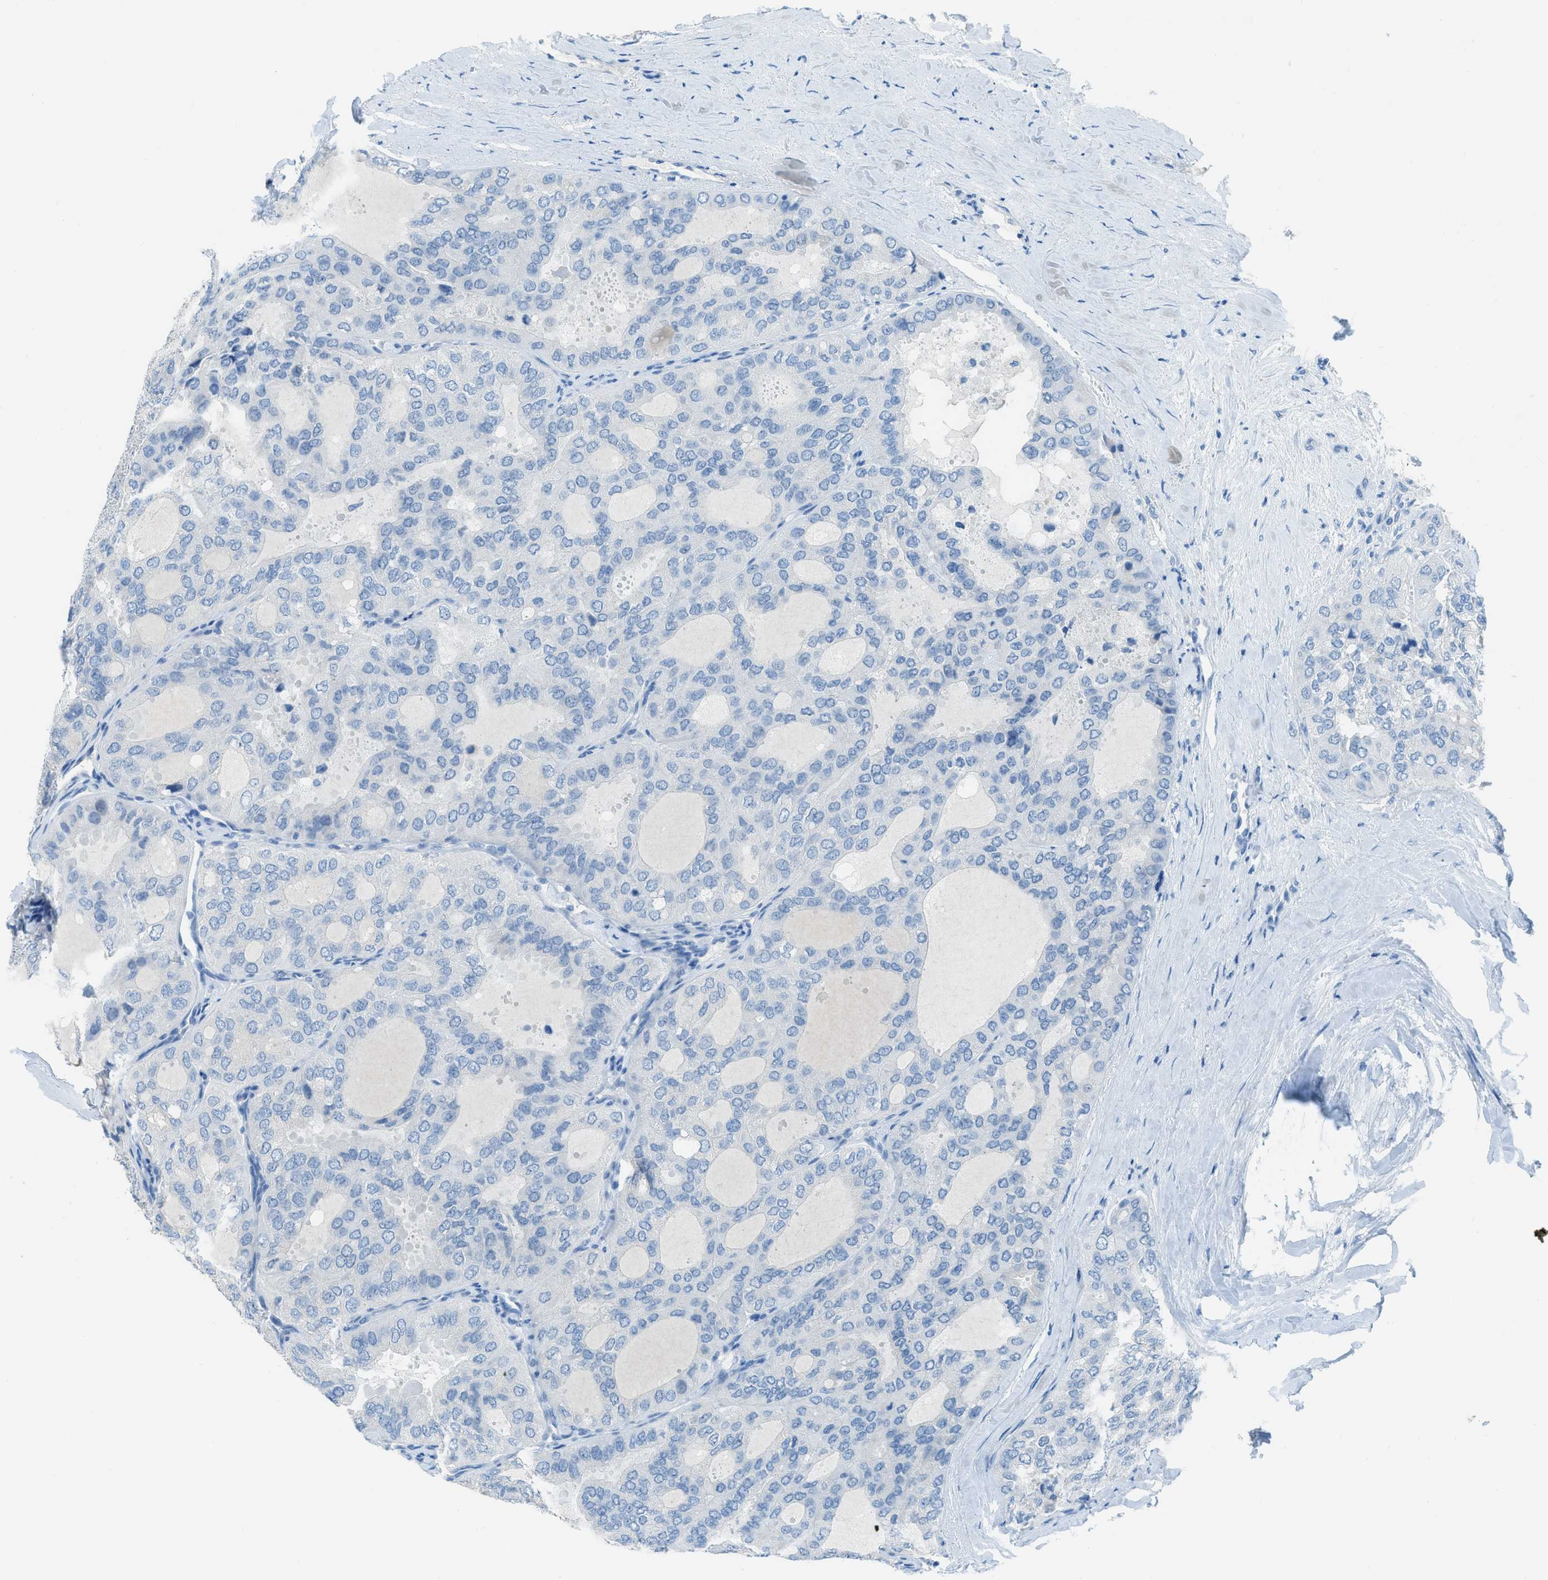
{"staining": {"intensity": "negative", "quantity": "none", "location": "none"}, "tissue": "thyroid cancer", "cell_type": "Tumor cells", "image_type": "cancer", "snomed": [{"axis": "morphology", "description": "Follicular adenoma carcinoma, NOS"}, {"axis": "topography", "description": "Thyroid gland"}], "caption": "Immunohistochemistry image of neoplastic tissue: human thyroid cancer (follicular adenoma carcinoma) stained with DAB exhibits no significant protein positivity in tumor cells.", "gene": "ACAN", "patient": {"sex": "male", "age": 75}}